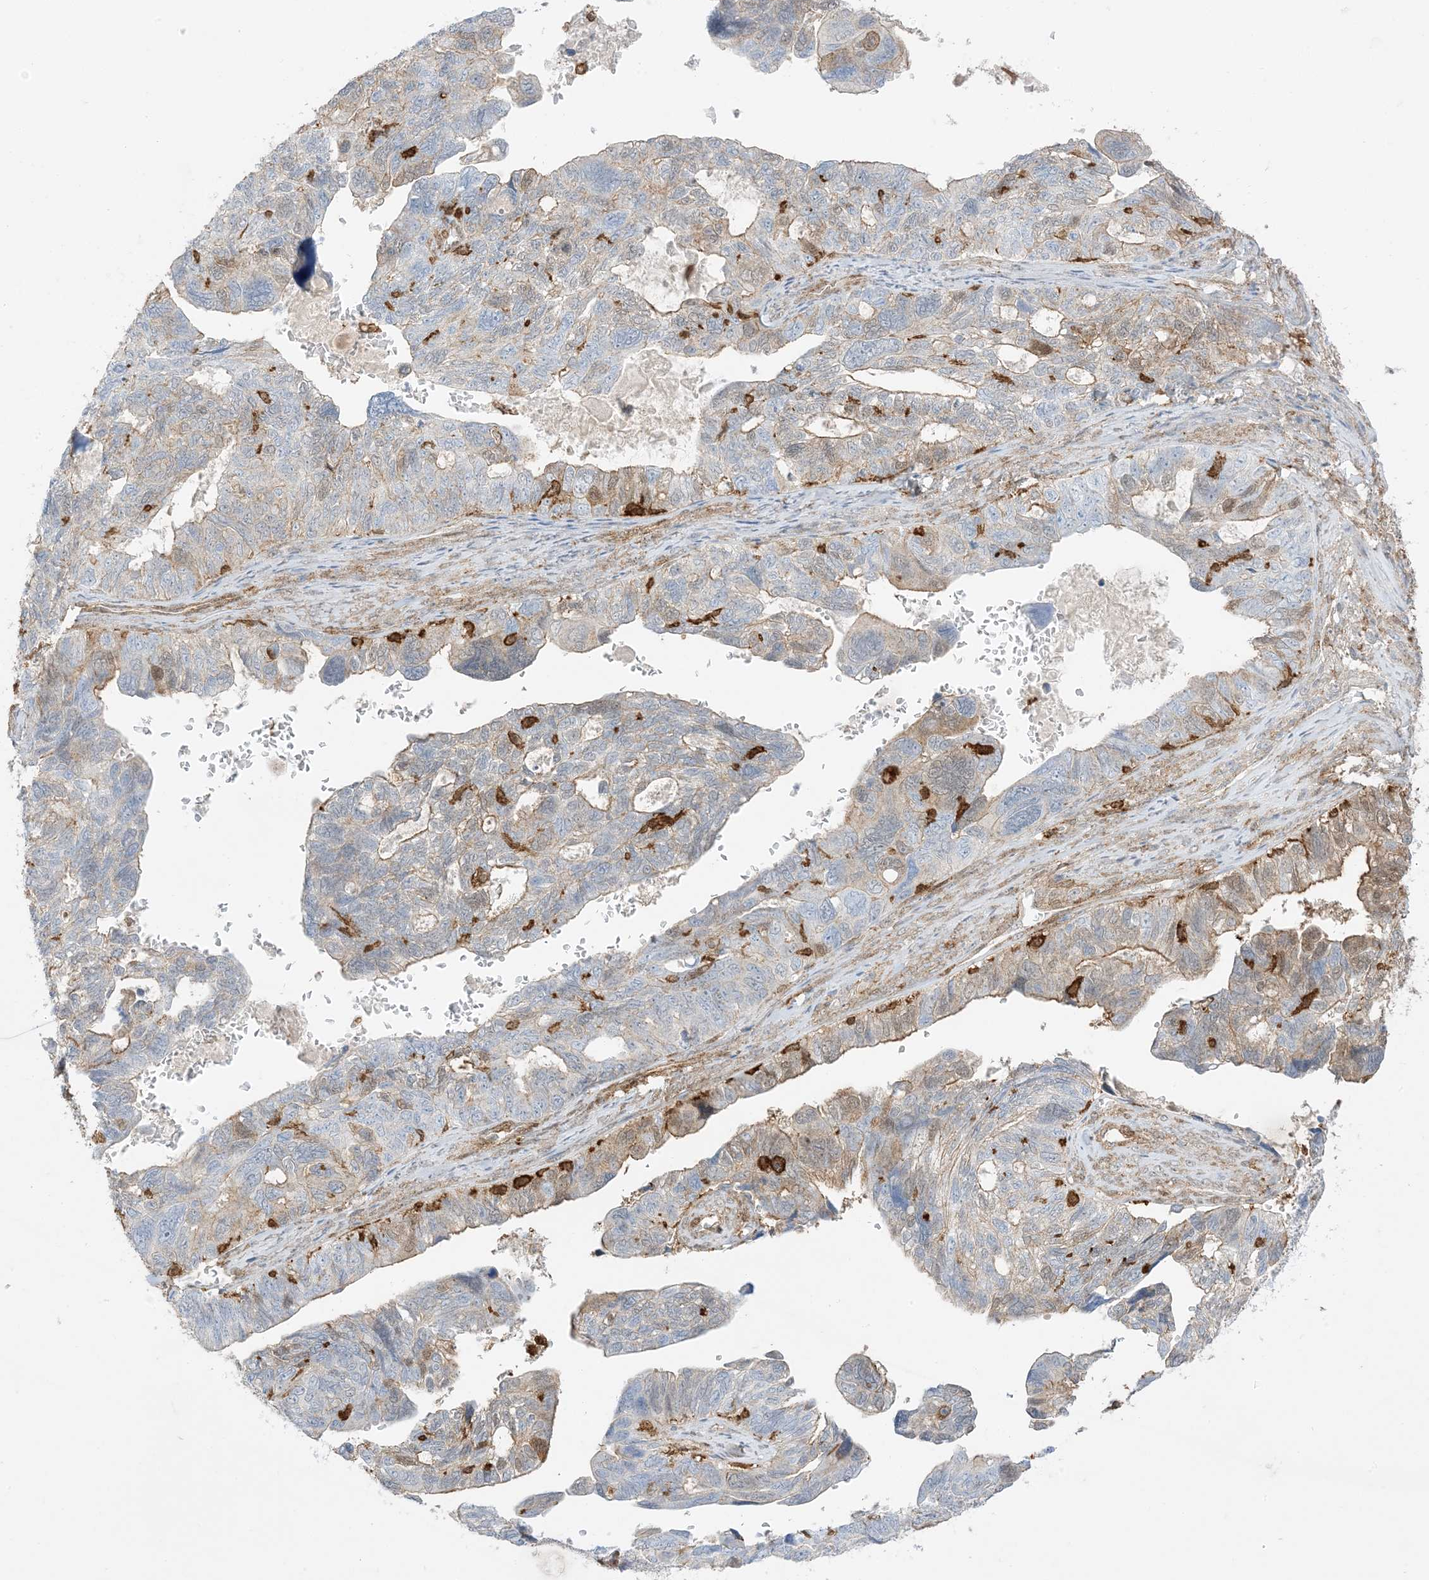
{"staining": {"intensity": "weak", "quantity": "<25%", "location": "cytoplasmic/membranous"}, "tissue": "ovarian cancer", "cell_type": "Tumor cells", "image_type": "cancer", "snomed": [{"axis": "morphology", "description": "Cystadenocarcinoma, serous, NOS"}, {"axis": "topography", "description": "Ovary"}], "caption": "Micrograph shows no significant protein positivity in tumor cells of ovarian cancer (serous cystadenocarcinoma). The staining was performed using DAB to visualize the protein expression in brown, while the nuclei were stained in blue with hematoxylin (Magnification: 20x).", "gene": "GSN", "patient": {"sex": "female", "age": 79}}